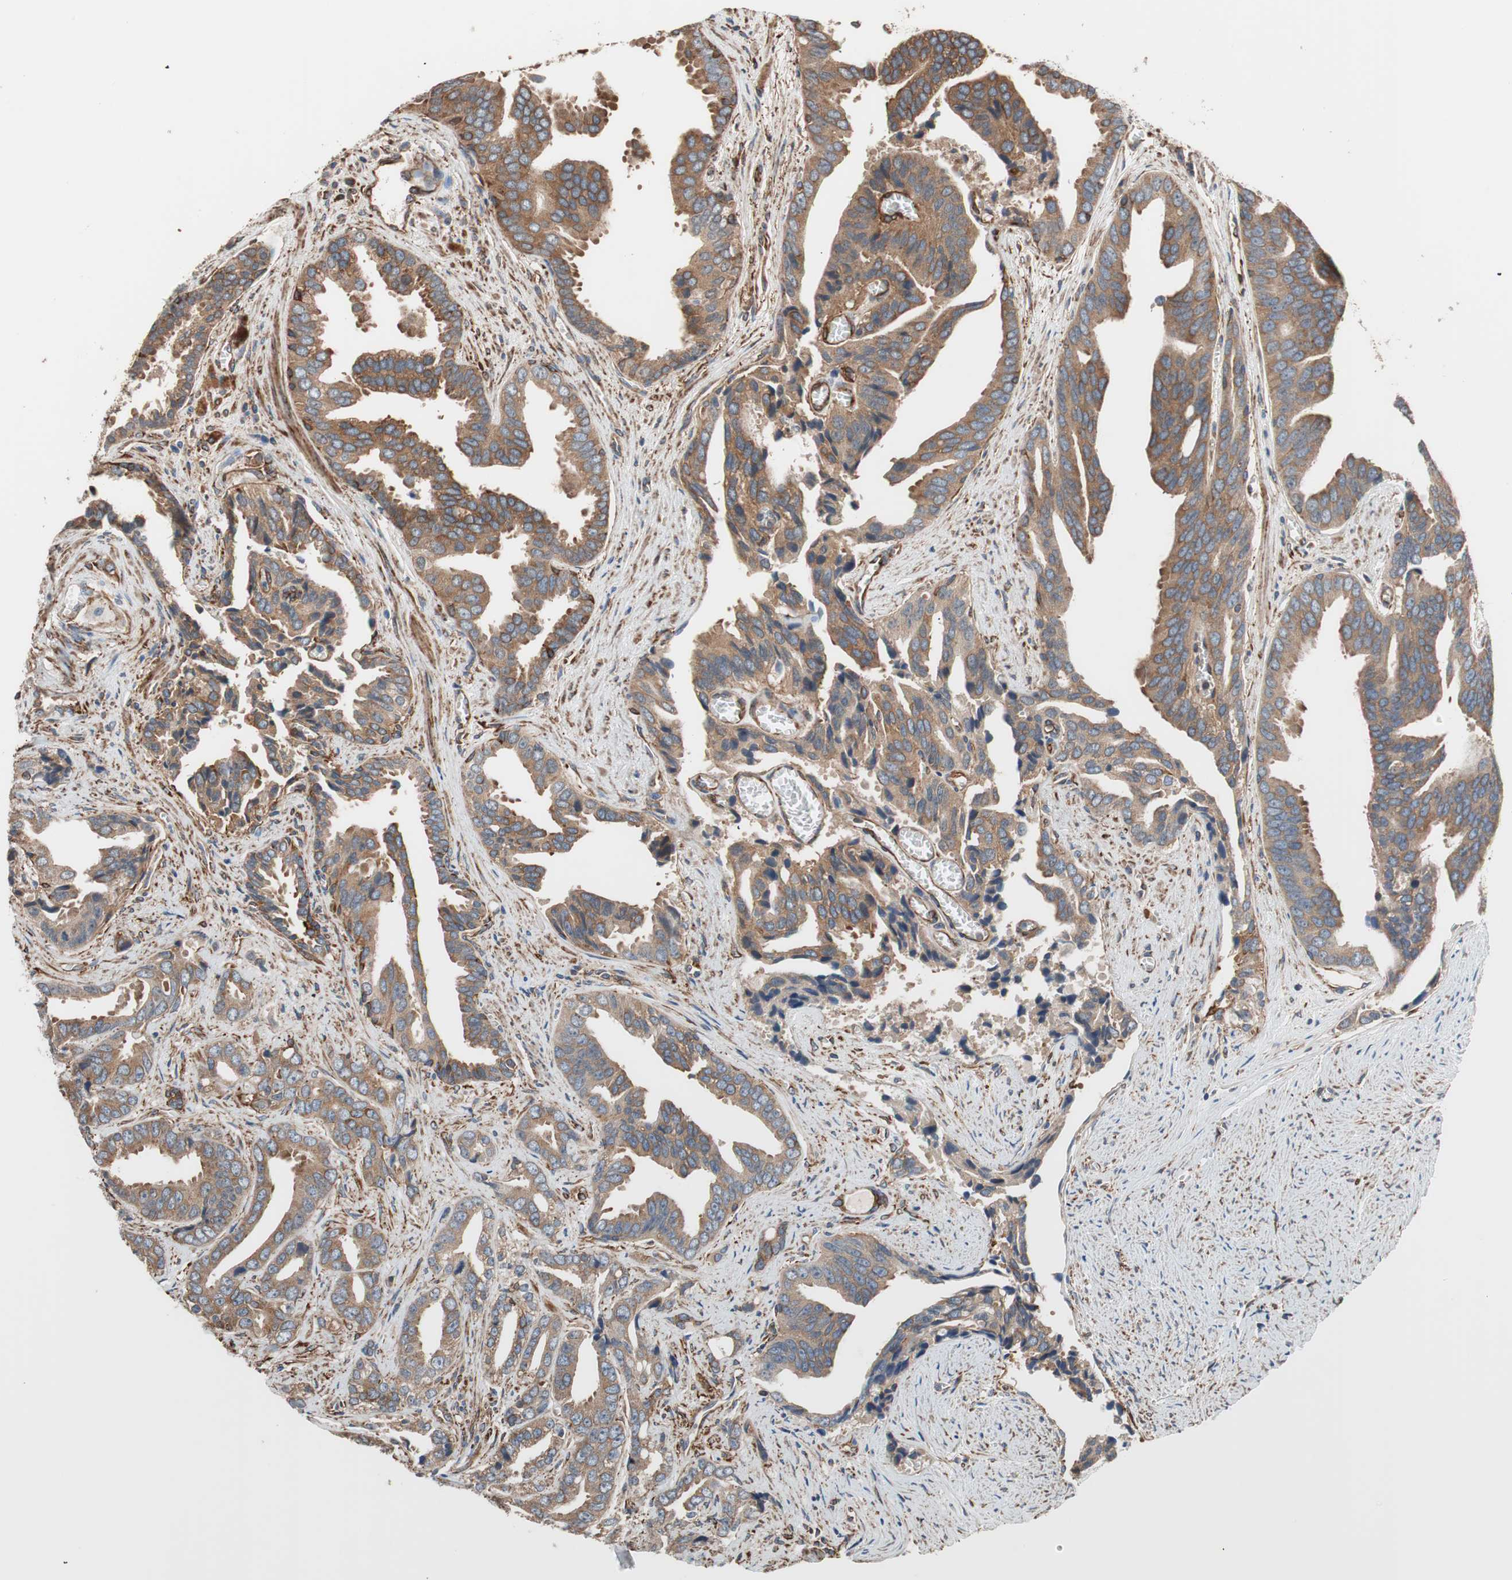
{"staining": {"intensity": "moderate", "quantity": ">75%", "location": "cytoplasmic/membranous"}, "tissue": "prostate cancer", "cell_type": "Tumor cells", "image_type": "cancer", "snomed": [{"axis": "morphology", "description": "Adenocarcinoma, High grade"}, {"axis": "topography", "description": "Prostate"}], "caption": "A micrograph of human prostate cancer stained for a protein reveals moderate cytoplasmic/membranous brown staining in tumor cells. The protein of interest is shown in brown color, while the nuclei are stained blue.", "gene": "GPSM2", "patient": {"sex": "male", "age": 67}}